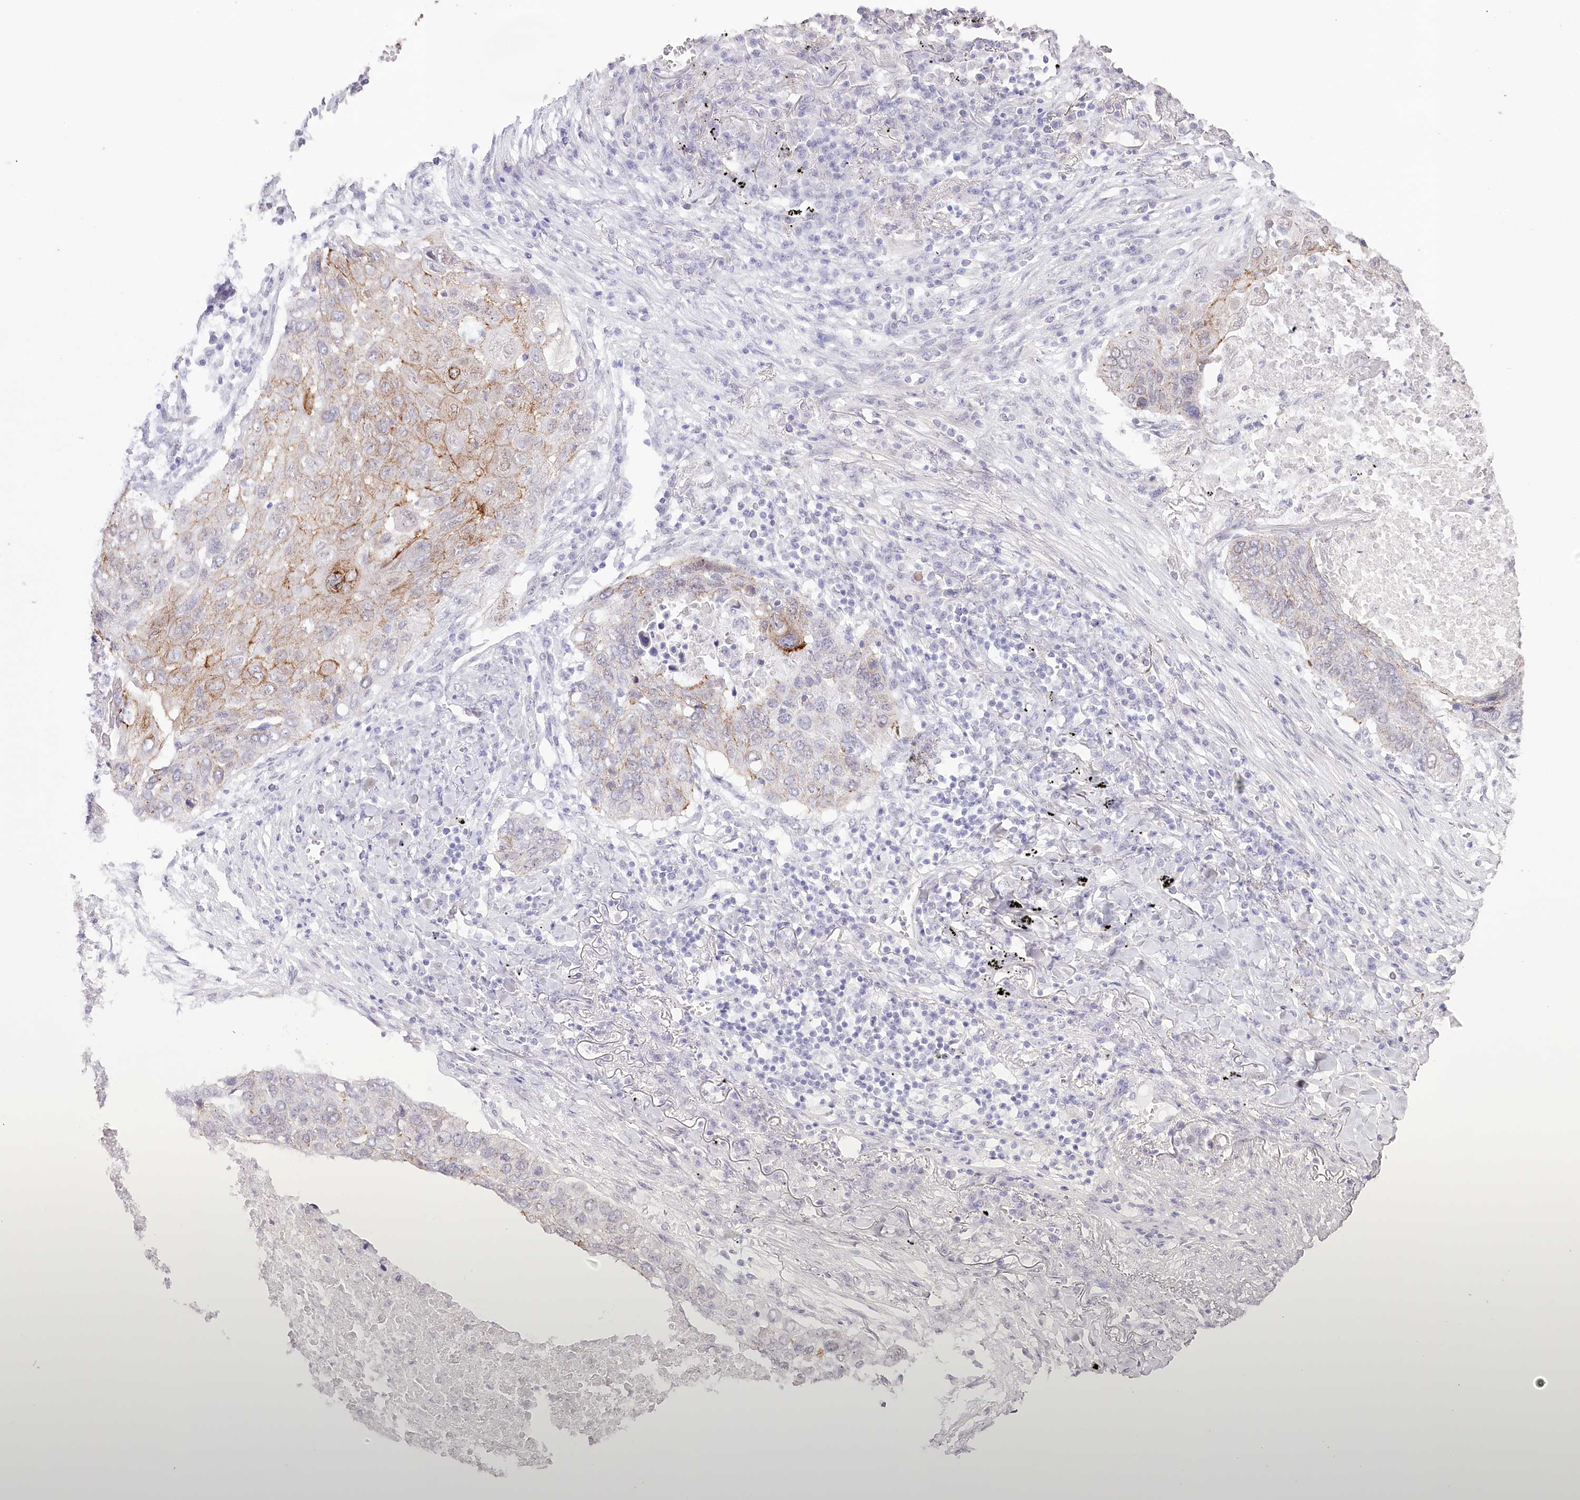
{"staining": {"intensity": "moderate", "quantity": "<25%", "location": "cytoplasmic/membranous"}, "tissue": "lung cancer", "cell_type": "Tumor cells", "image_type": "cancer", "snomed": [{"axis": "morphology", "description": "Squamous cell carcinoma, NOS"}, {"axis": "topography", "description": "Lung"}], "caption": "Moderate cytoplasmic/membranous expression for a protein is present in approximately <25% of tumor cells of lung cancer using immunohistochemistry (IHC).", "gene": "SLC39A10", "patient": {"sex": "female", "age": 63}}